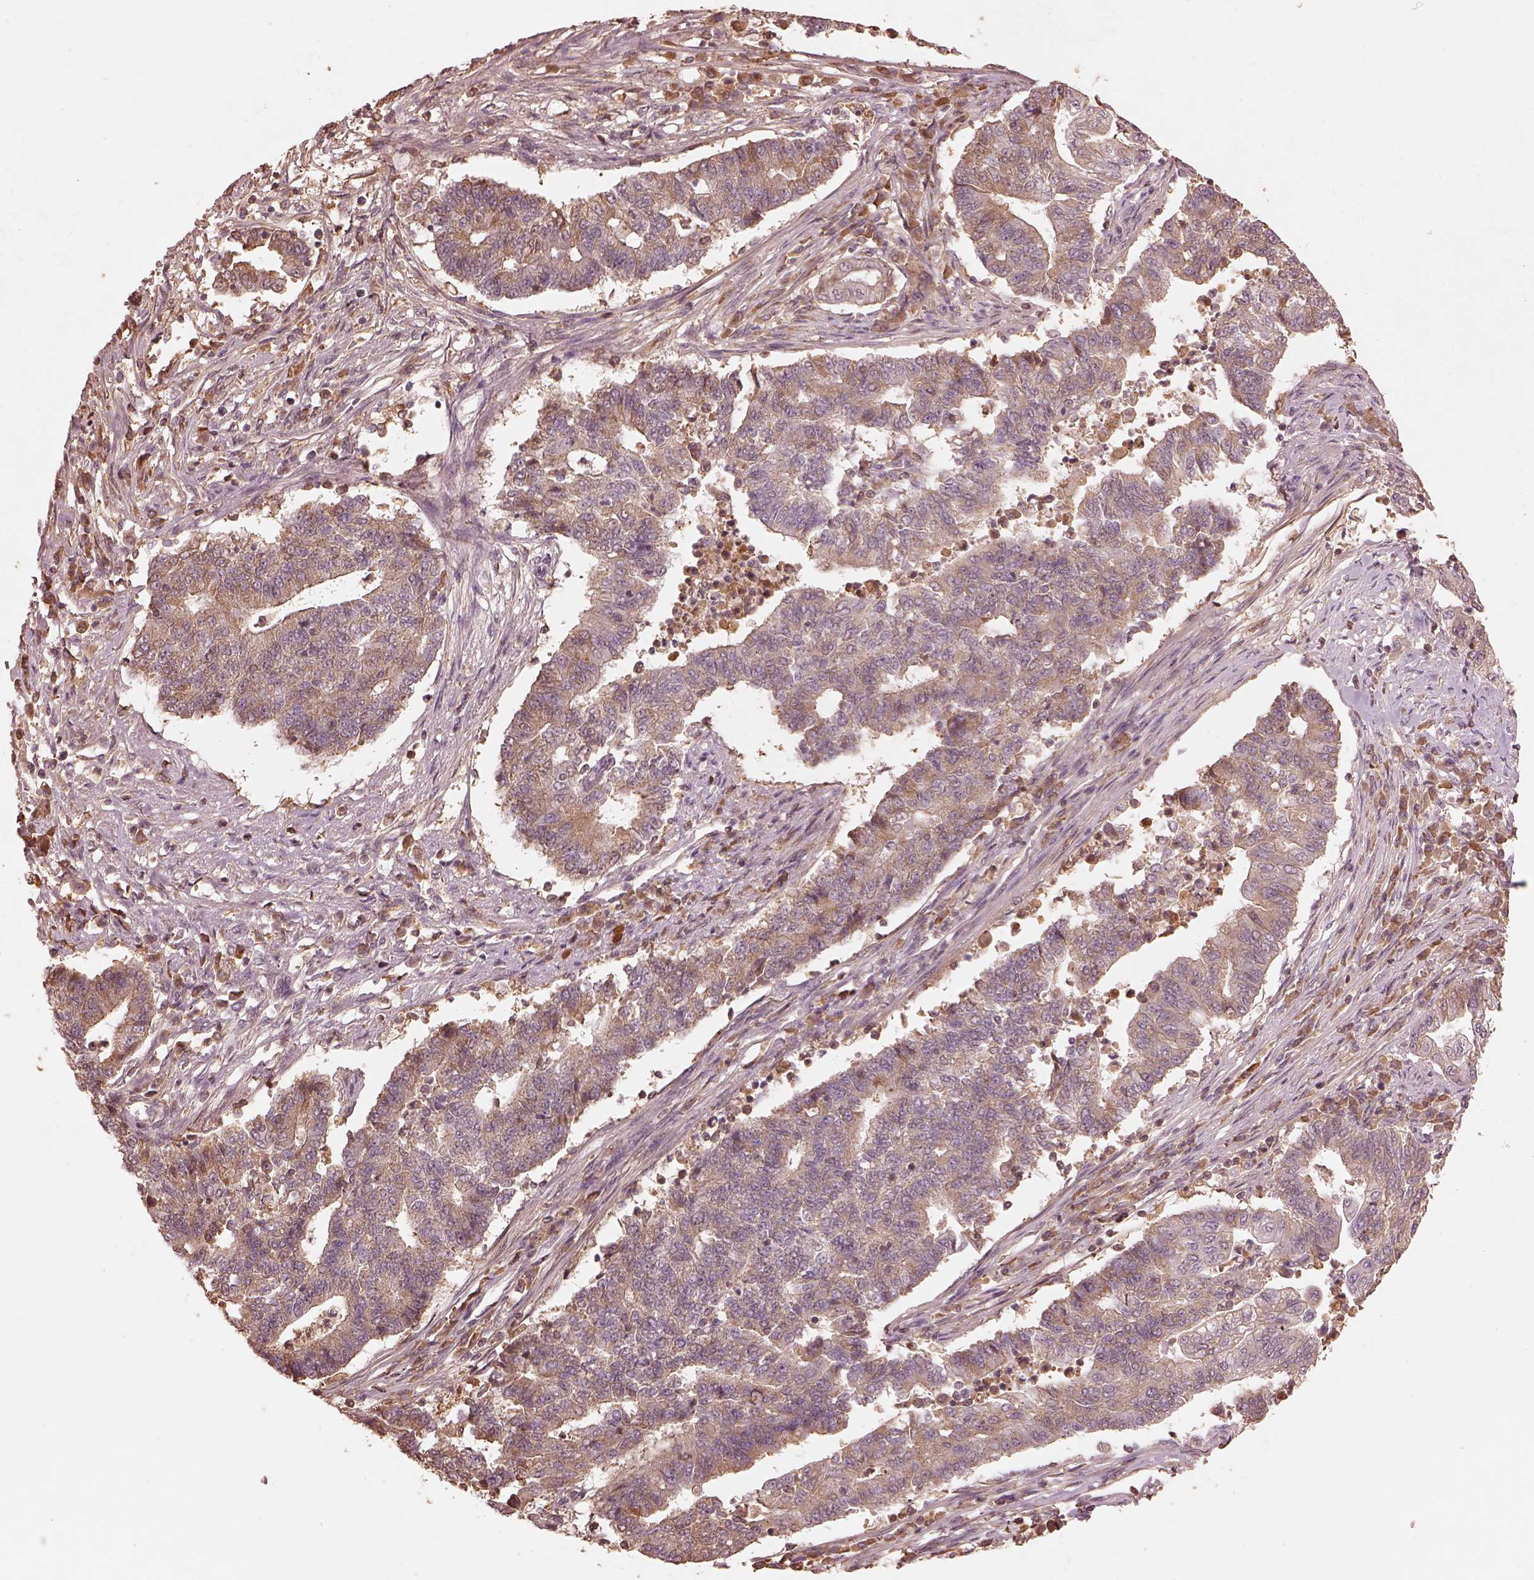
{"staining": {"intensity": "weak", "quantity": "<25%", "location": "cytoplasmic/membranous"}, "tissue": "endometrial cancer", "cell_type": "Tumor cells", "image_type": "cancer", "snomed": [{"axis": "morphology", "description": "Adenocarcinoma, NOS"}, {"axis": "topography", "description": "Uterus"}, {"axis": "topography", "description": "Endometrium"}], "caption": "DAB immunohistochemical staining of endometrial cancer exhibits no significant staining in tumor cells.", "gene": "CALR3", "patient": {"sex": "female", "age": 54}}